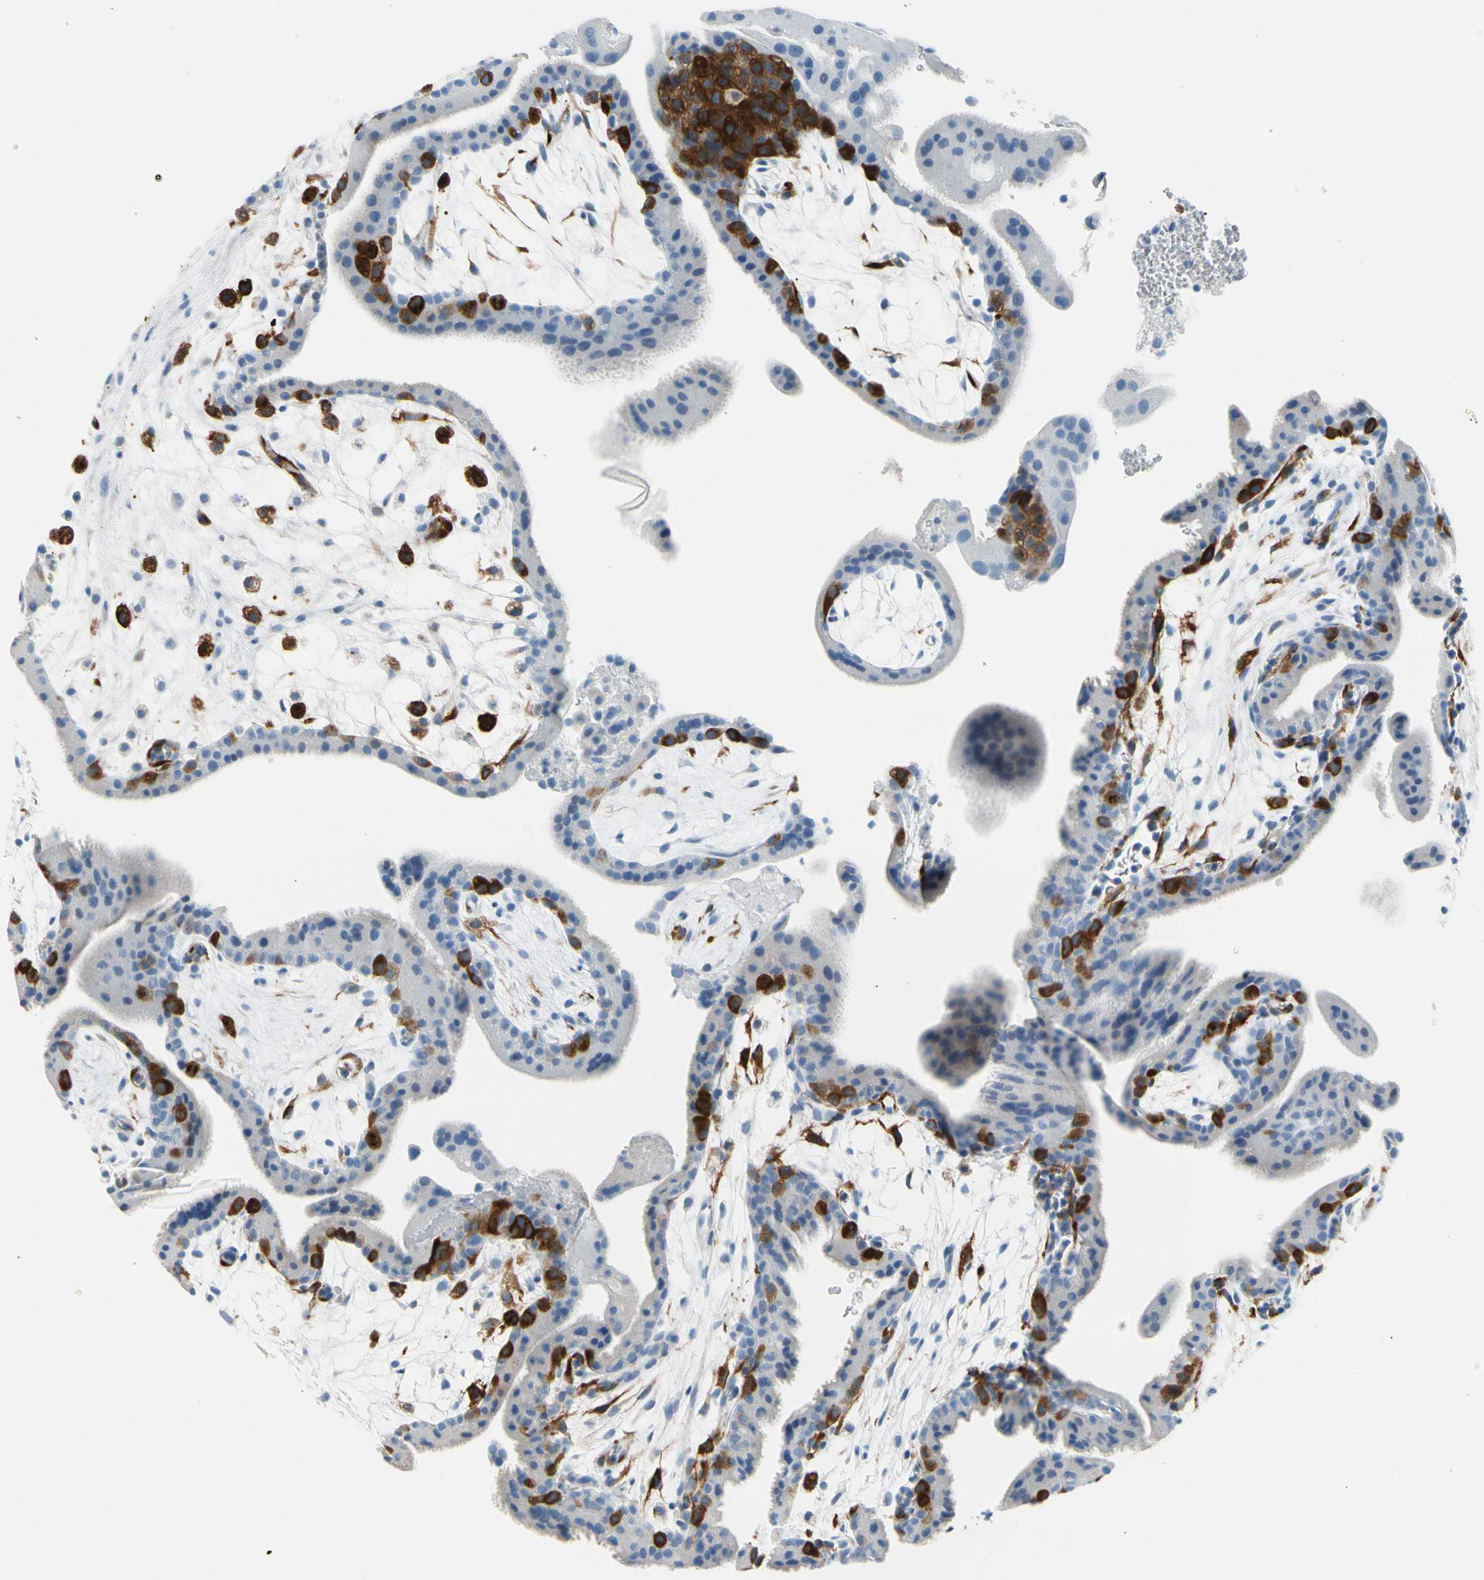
{"staining": {"intensity": "strong", "quantity": "<25%", "location": "cytoplasmic/membranous"}, "tissue": "placenta", "cell_type": "Decidual cells", "image_type": "normal", "snomed": [{"axis": "morphology", "description": "Normal tissue, NOS"}, {"axis": "topography", "description": "Placenta"}], "caption": "DAB (3,3'-diaminobenzidine) immunohistochemical staining of normal placenta exhibits strong cytoplasmic/membranous protein positivity in about <25% of decidual cells. (IHC, brightfield microscopy, high magnification).", "gene": "TACC3", "patient": {"sex": "female", "age": 19}}